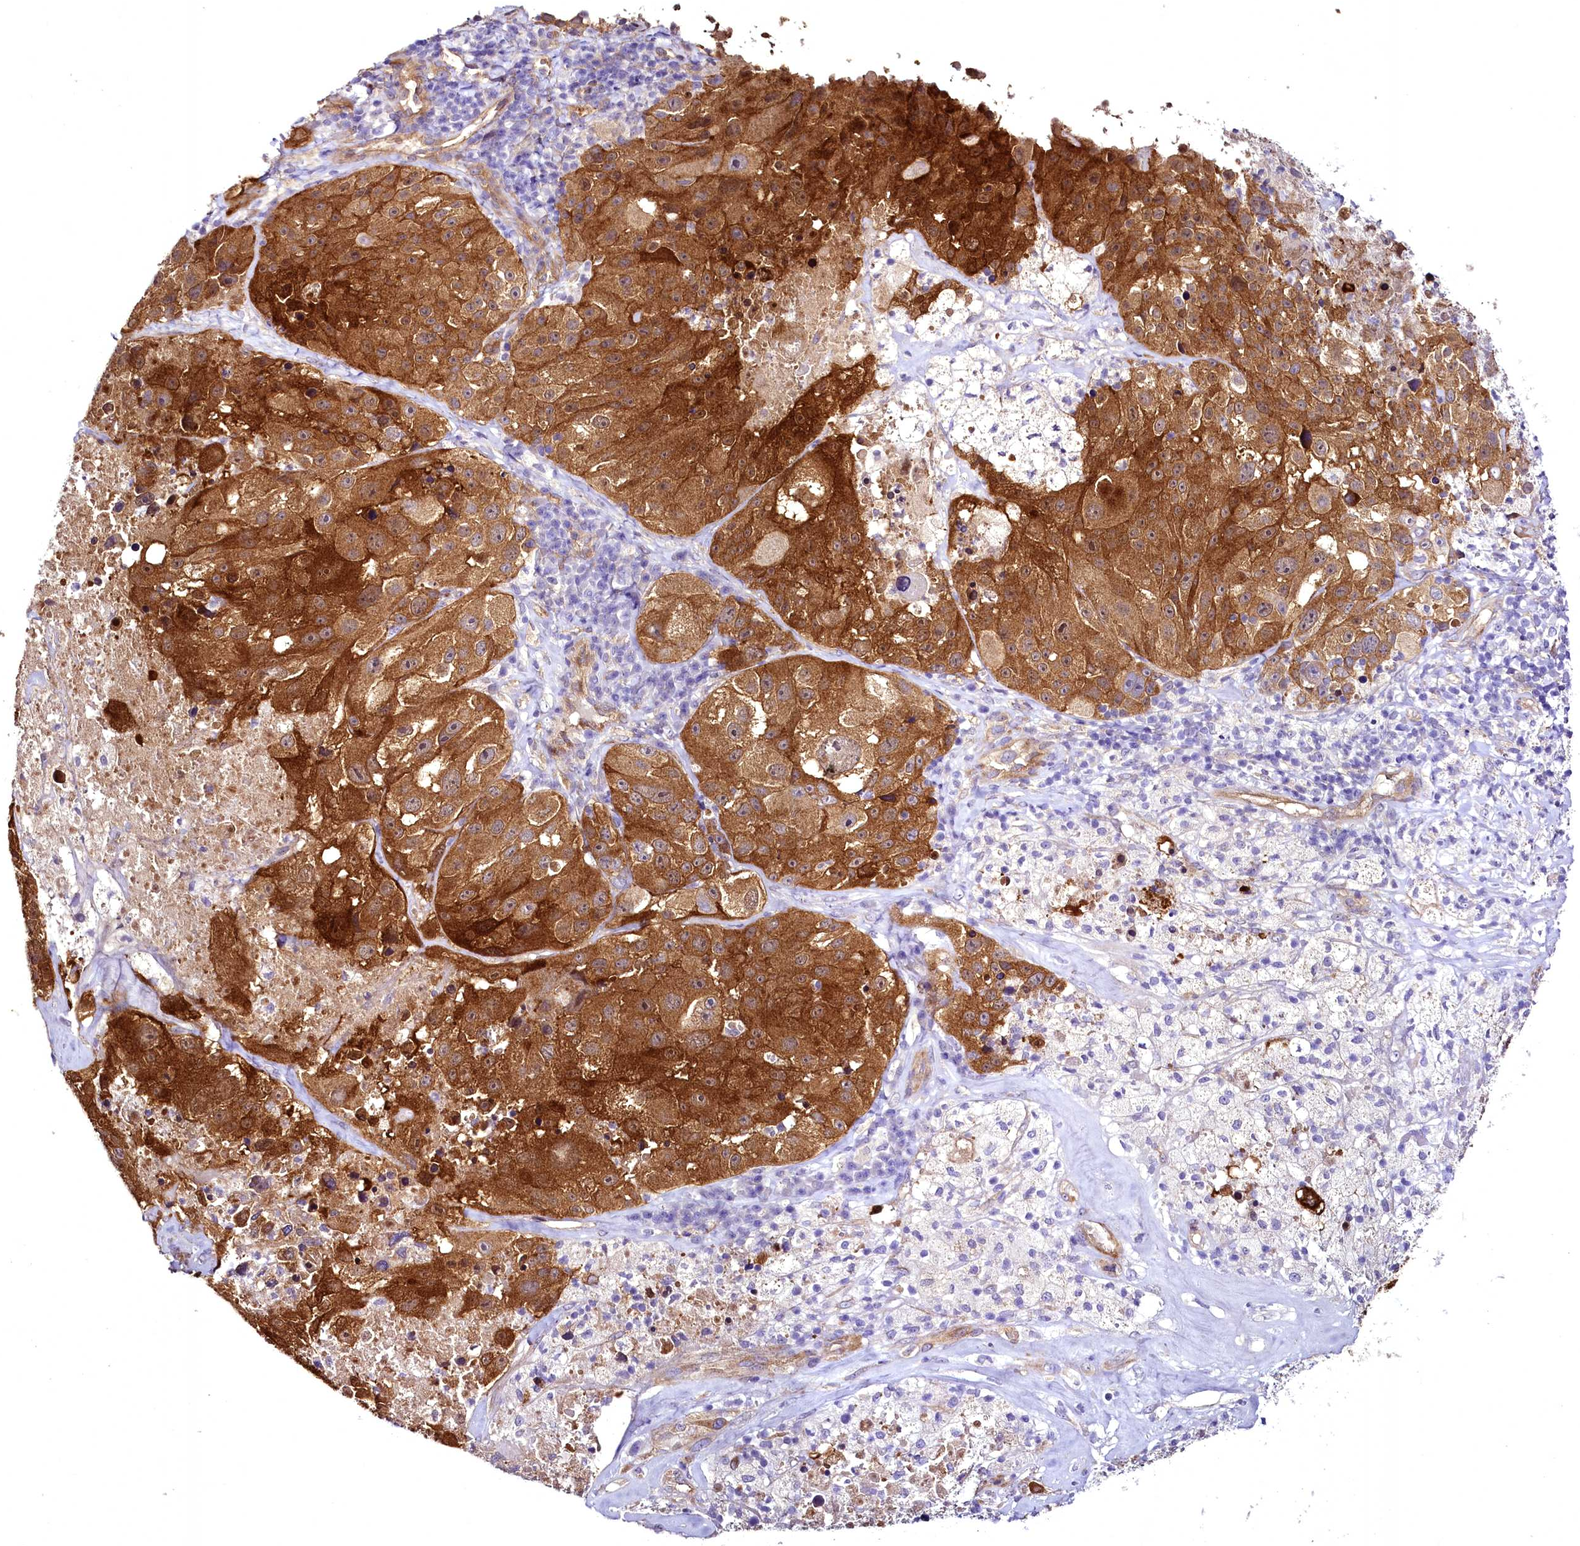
{"staining": {"intensity": "strong", "quantity": ">75%", "location": "cytoplasmic/membranous"}, "tissue": "melanoma", "cell_type": "Tumor cells", "image_type": "cancer", "snomed": [{"axis": "morphology", "description": "Malignant melanoma, Metastatic site"}, {"axis": "topography", "description": "Lymph node"}], "caption": "Human melanoma stained with a protein marker reveals strong staining in tumor cells.", "gene": "STXBP1", "patient": {"sex": "male", "age": 62}}